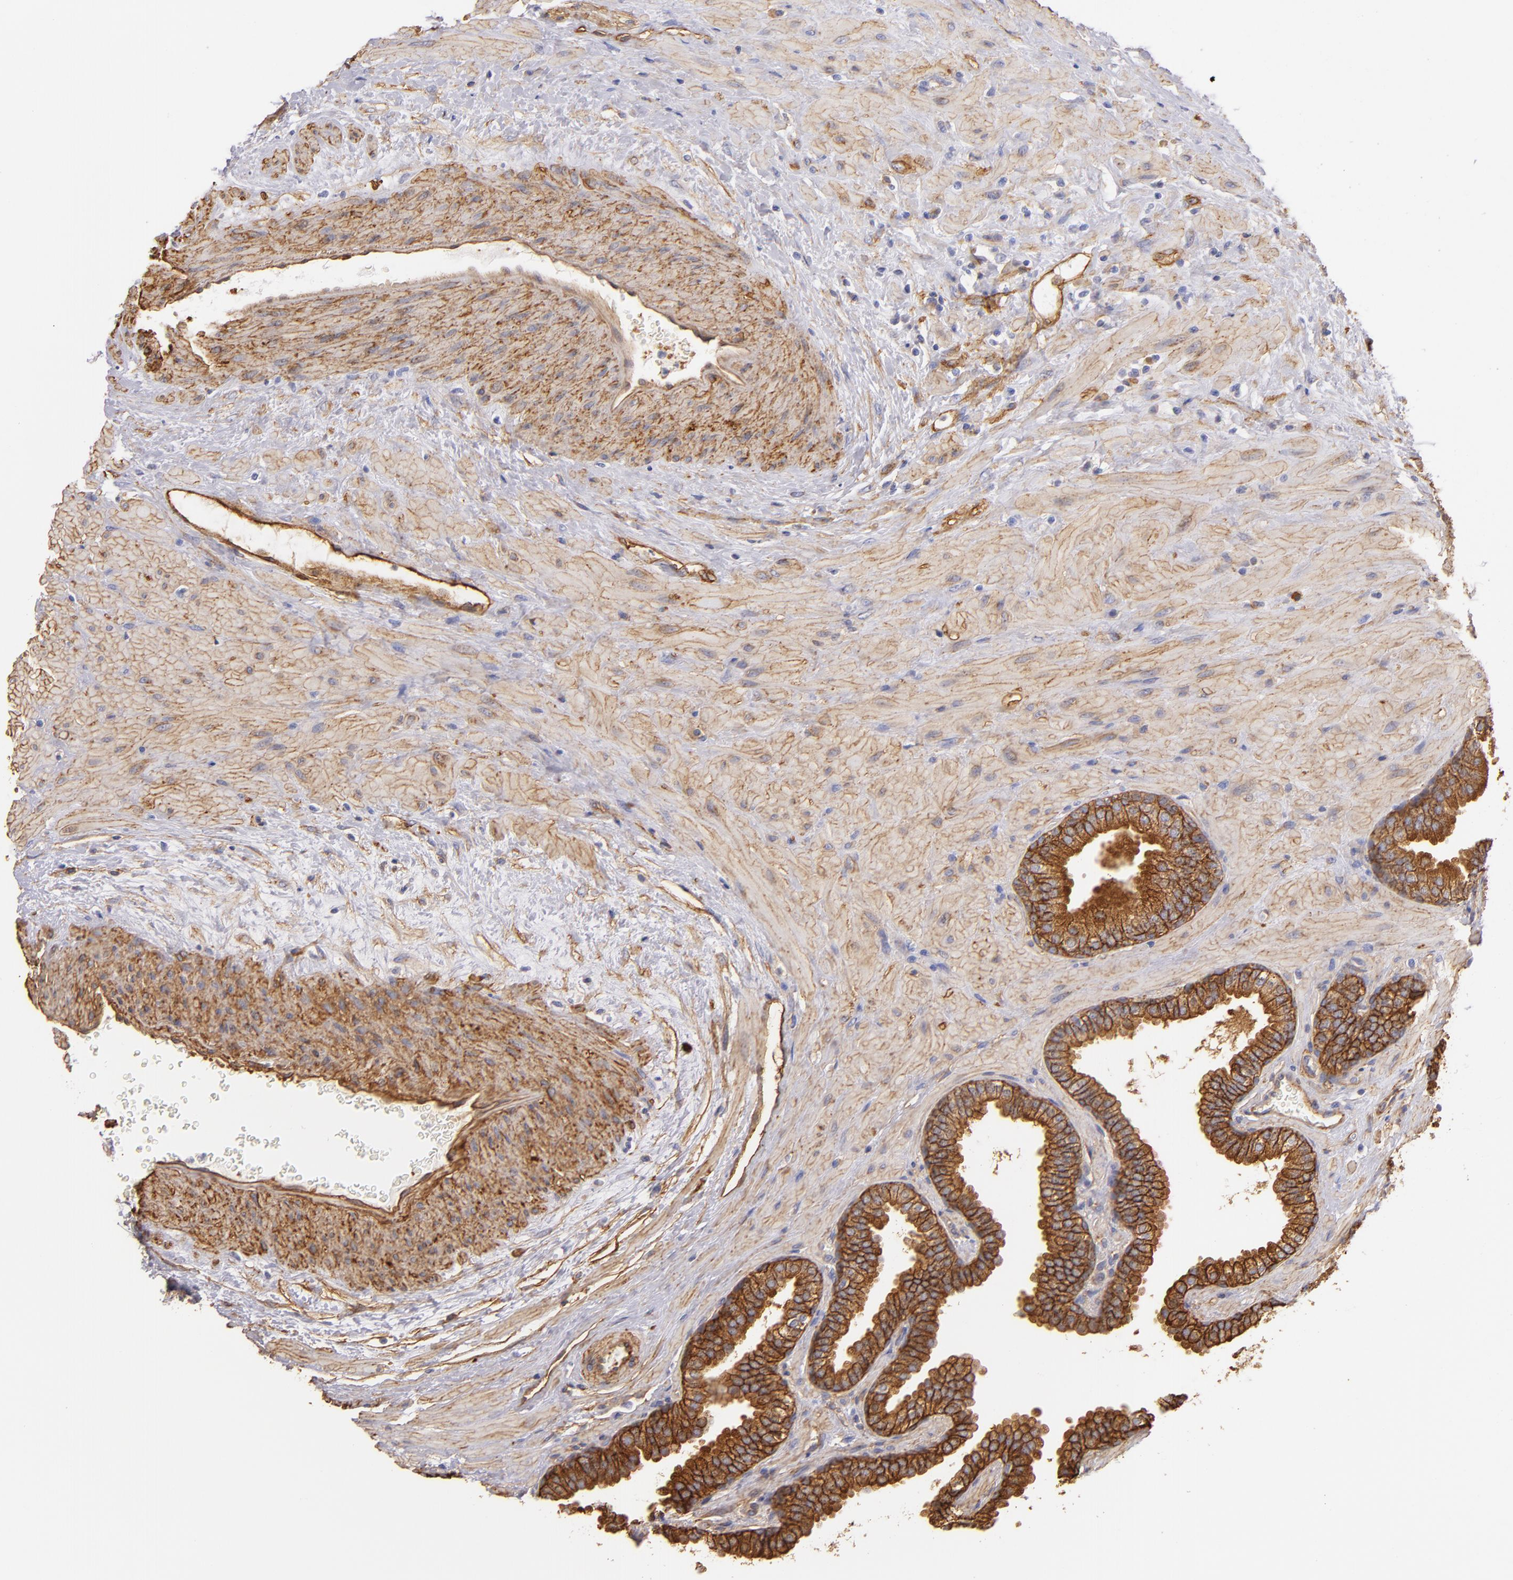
{"staining": {"intensity": "strong", "quantity": ">75%", "location": "cytoplasmic/membranous"}, "tissue": "prostate", "cell_type": "Glandular cells", "image_type": "normal", "snomed": [{"axis": "morphology", "description": "Normal tissue, NOS"}, {"axis": "topography", "description": "Prostate"}], "caption": "Protein analysis of normal prostate demonstrates strong cytoplasmic/membranous expression in about >75% of glandular cells.", "gene": "CD151", "patient": {"sex": "male", "age": 51}}